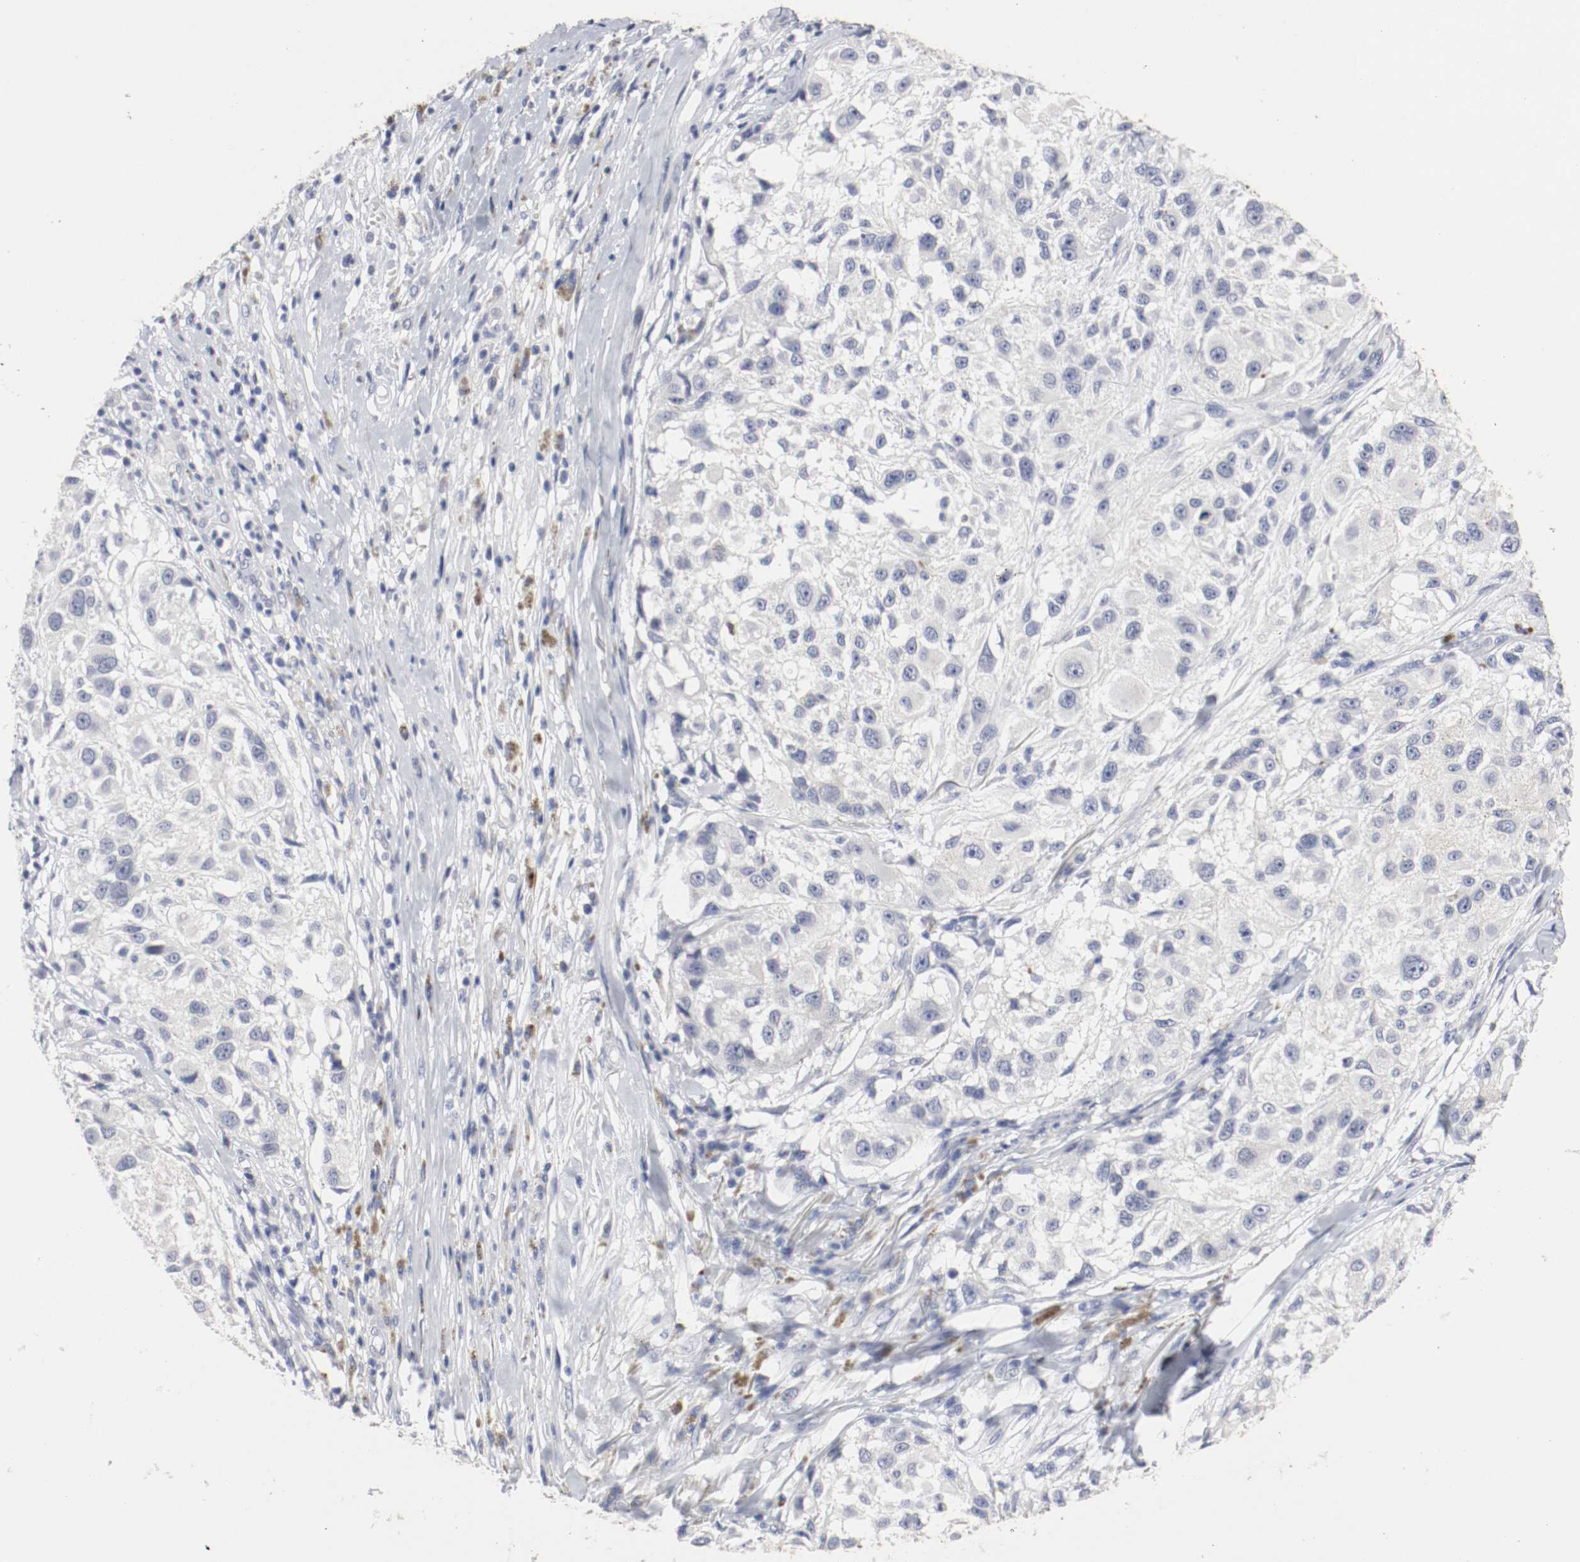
{"staining": {"intensity": "negative", "quantity": "none", "location": "none"}, "tissue": "melanoma", "cell_type": "Tumor cells", "image_type": "cancer", "snomed": [{"axis": "morphology", "description": "Necrosis, NOS"}, {"axis": "morphology", "description": "Malignant melanoma, NOS"}, {"axis": "topography", "description": "Skin"}], "caption": "Melanoma was stained to show a protein in brown. There is no significant positivity in tumor cells.", "gene": "KIT", "patient": {"sex": "female", "age": 87}}